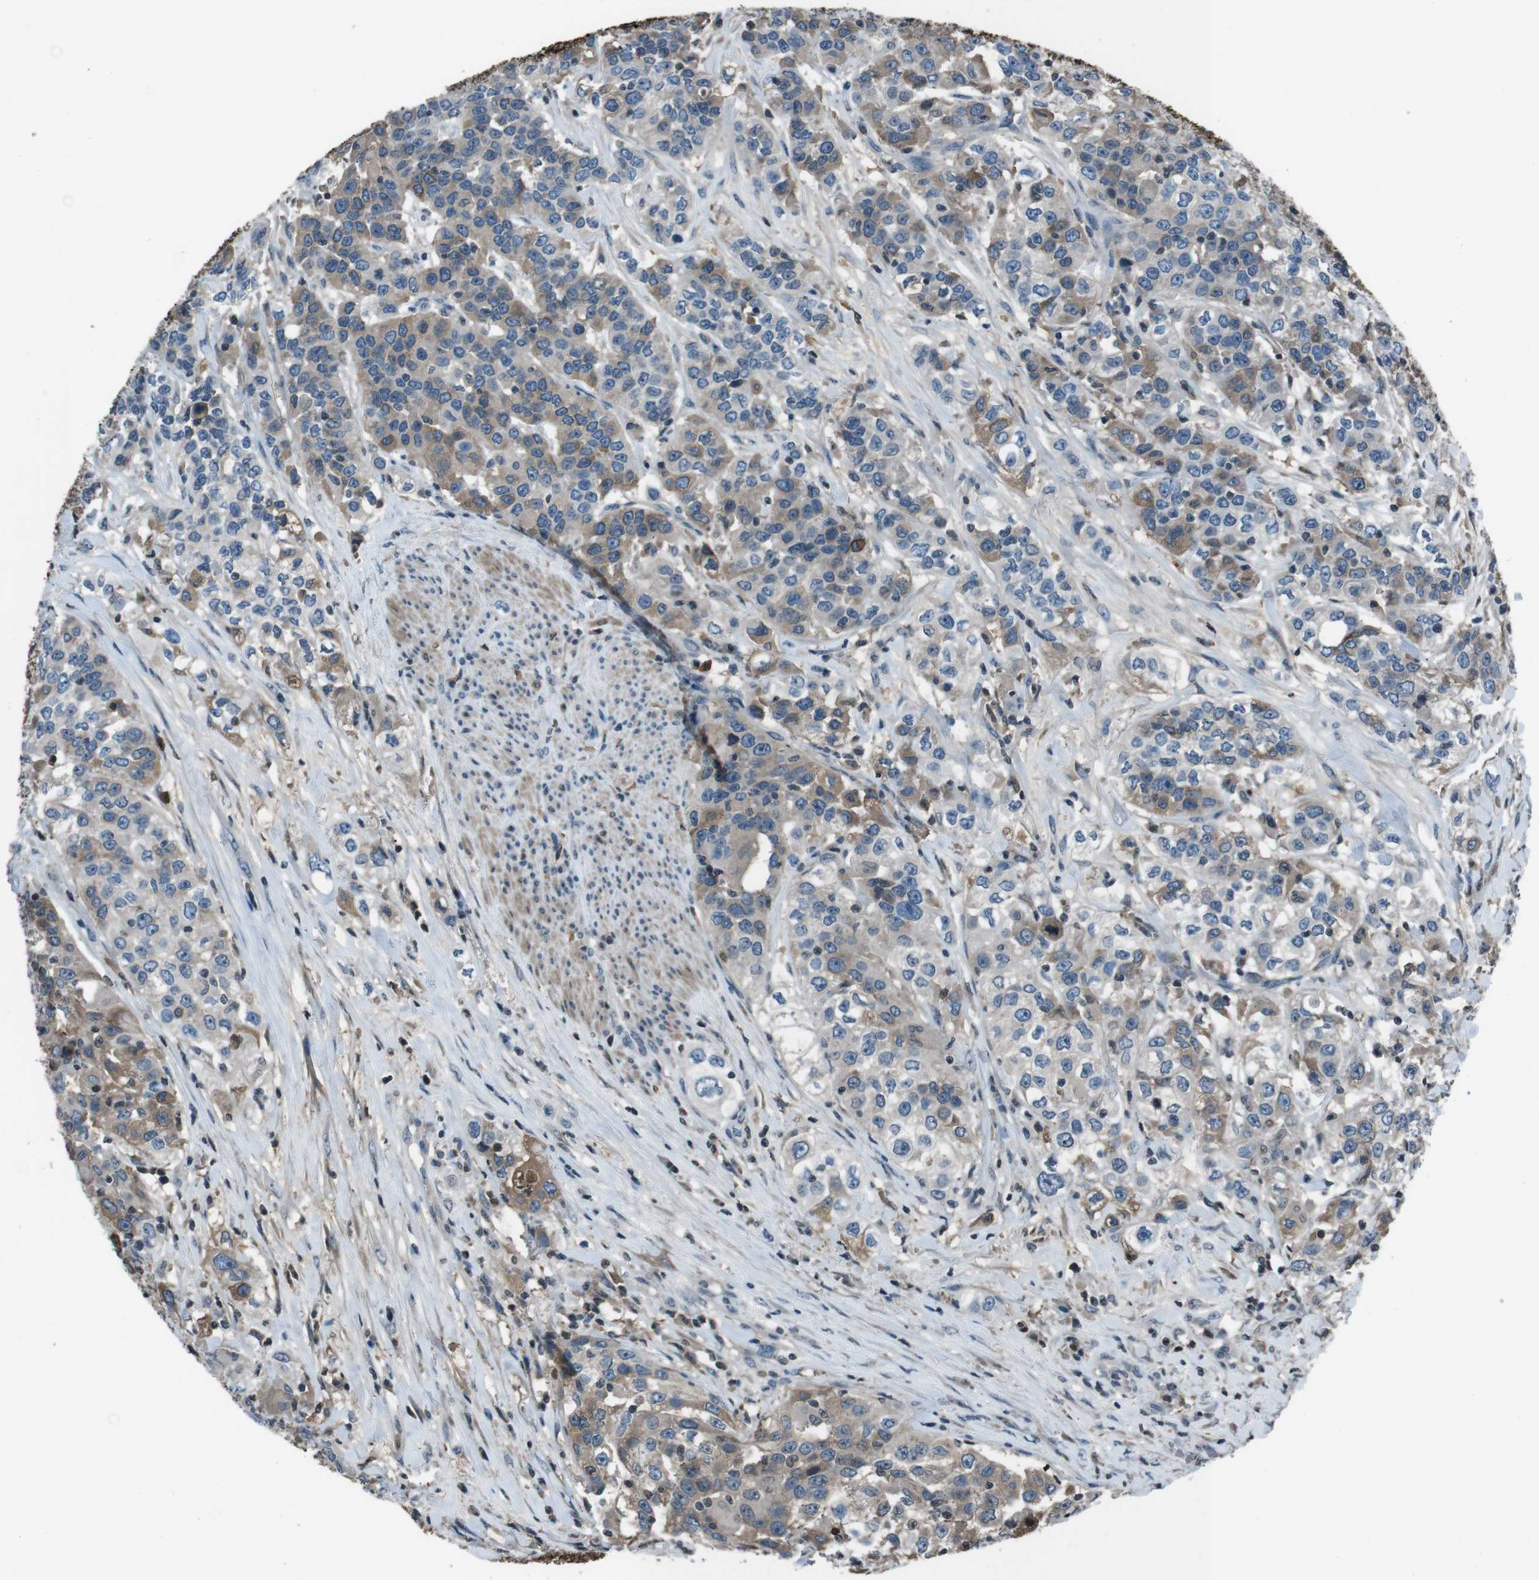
{"staining": {"intensity": "weak", "quantity": "25%-75%", "location": "cytoplasmic/membranous"}, "tissue": "urothelial cancer", "cell_type": "Tumor cells", "image_type": "cancer", "snomed": [{"axis": "morphology", "description": "Urothelial carcinoma, High grade"}, {"axis": "topography", "description": "Urinary bladder"}], "caption": "IHC (DAB (3,3'-diaminobenzidine)) staining of urothelial cancer reveals weak cytoplasmic/membranous protein staining in about 25%-75% of tumor cells.", "gene": "UGT1A6", "patient": {"sex": "female", "age": 80}}